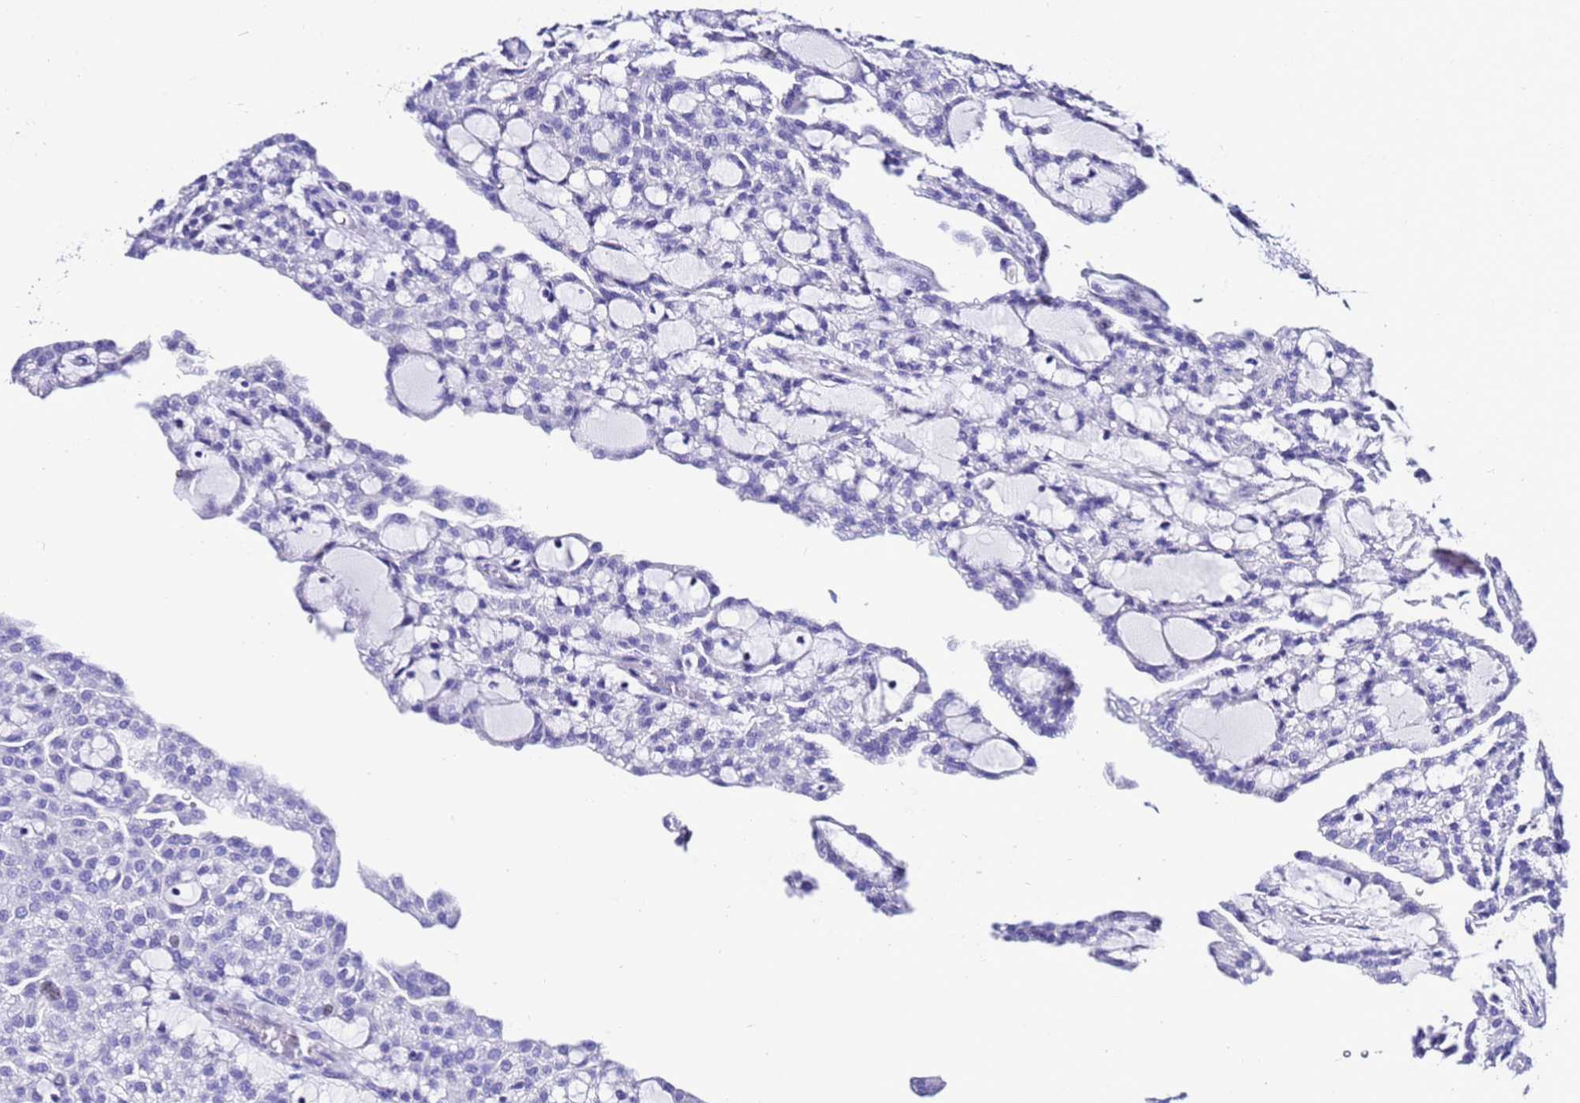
{"staining": {"intensity": "weak", "quantity": "<25%", "location": "nuclear"}, "tissue": "renal cancer", "cell_type": "Tumor cells", "image_type": "cancer", "snomed": [{"axis": "morphology", "description": "Adenocarcinoma, NOS"}, {"axis": "topography", "description": "Kidney"}], "caption": "This is a photomicrograph of IHC staining of renal adenocarcinoma, which shows no staining in tumor cells.", "gene": "ZNF417", "patient": {"sex": "male", "age": 63}}